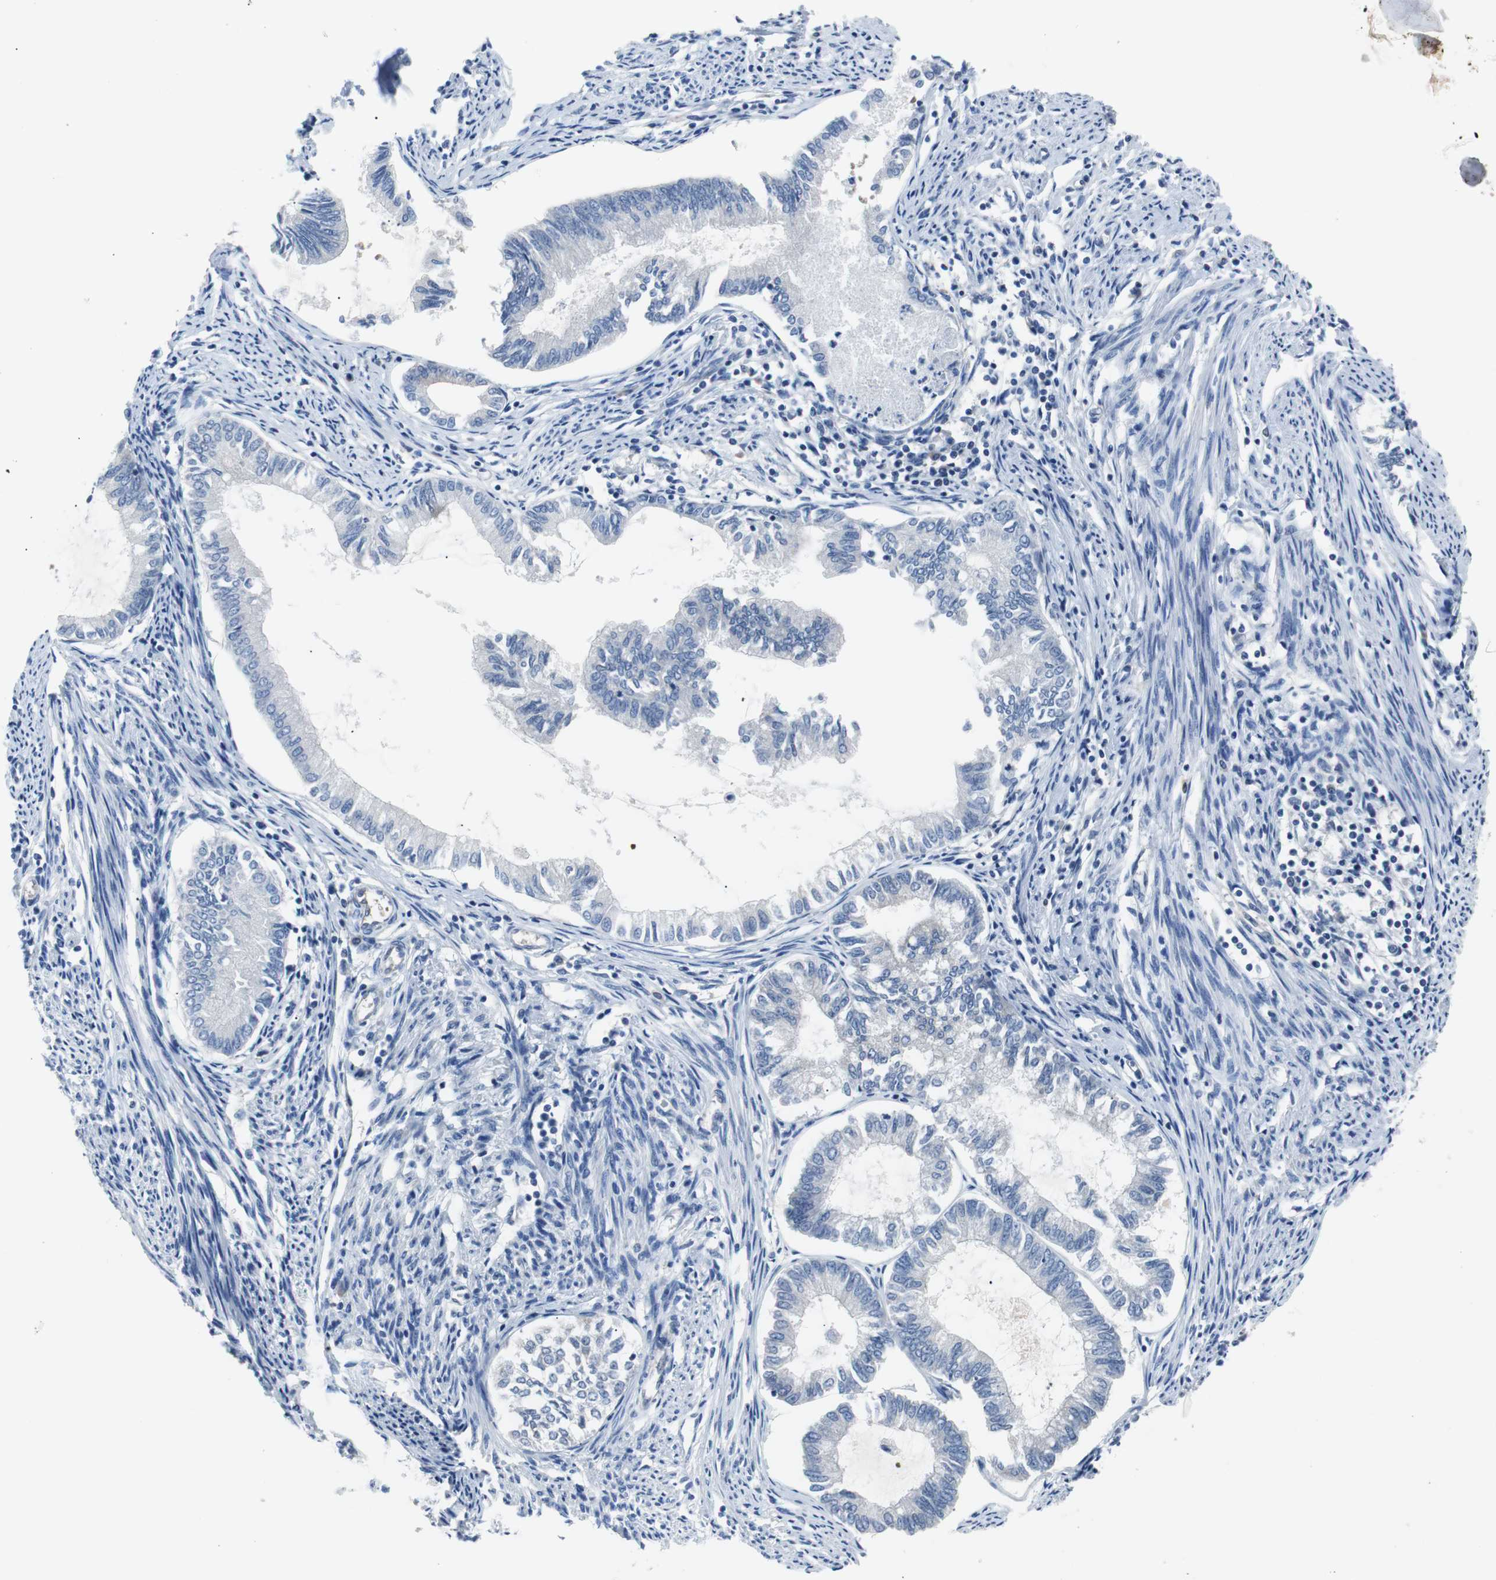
{"staining": {"intensity": "negative", "quantity": "none", "location": "none"}, "tissue": "endometrial cancer", "cell_type": "Tumor cells", "image_type": "cancer", "snomed": [{"axis": "morphology", "description": "Adenocarcinoma, NOS"}, {"axis": "topography", "description": "Endometrium"}], "caption": "Immunohistochemical staining of human endometrial adenocarcinoma demonstrates no significant positivity in tumor cells. (DAB immunohistochemistry visualized using brightfield microscopy, high magnification).", "gene": "EEF2K", "patient": {"sex": "female", "age": 86}}